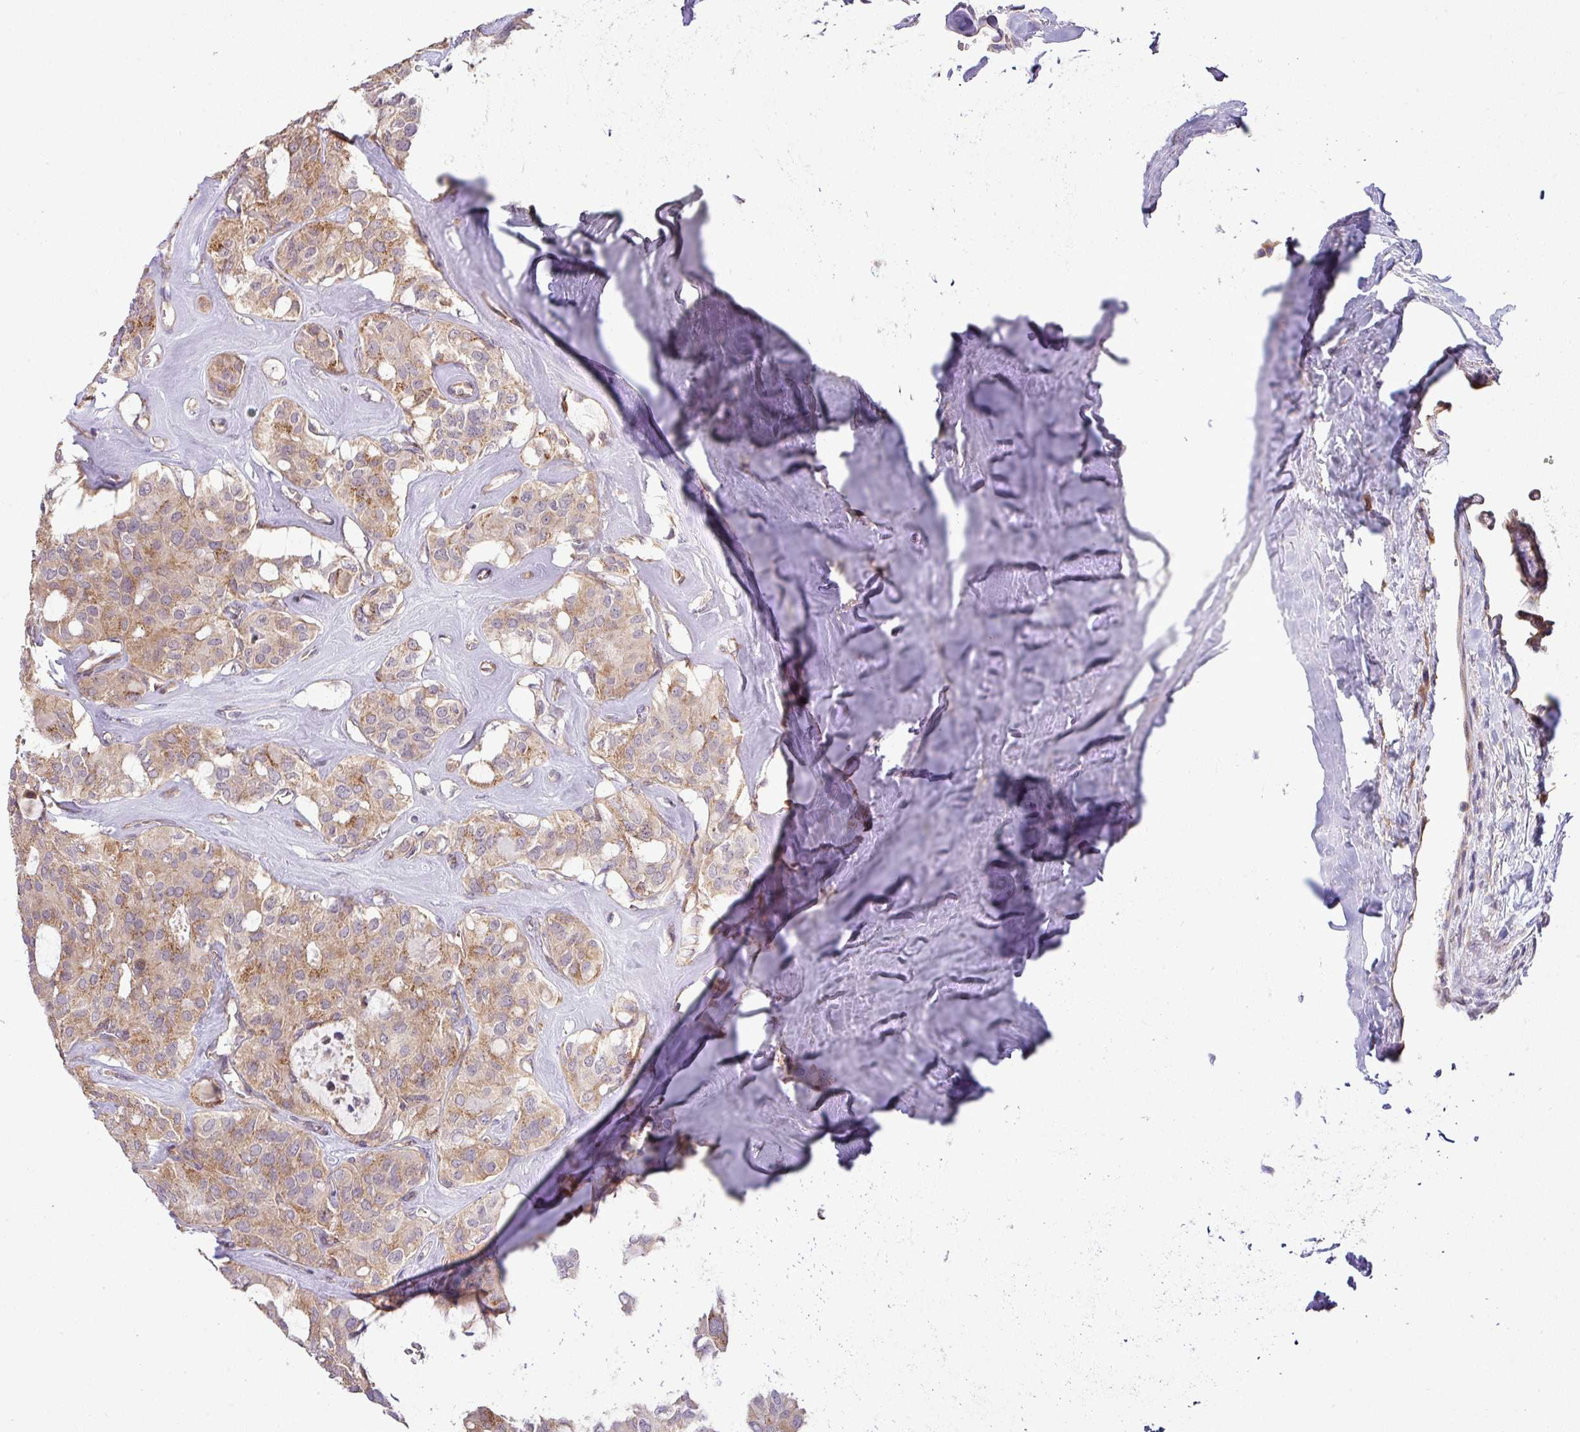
{"staining": {"intensity": "strong", "quantity": ">75%", "location": "cytoplasmic/membranous"}, "tissue": "thyroid cancer", "cell_type": "Tumor cells", "image_type": "cancer", "snomed": [{"axis": "morphology", "description": "Follicular adenoma carcinoma, NOS"}, {"axis": "topography", "description": "Thyroid gland"}], "caption": "This image exhibits IHC staining of human thyroid cancer, with high strong cytoplasmic/membranous positivity in about >75% of tumor cells.", "gene": "TIMMDC1", "patient": {"sex": "male", "age": 75}}